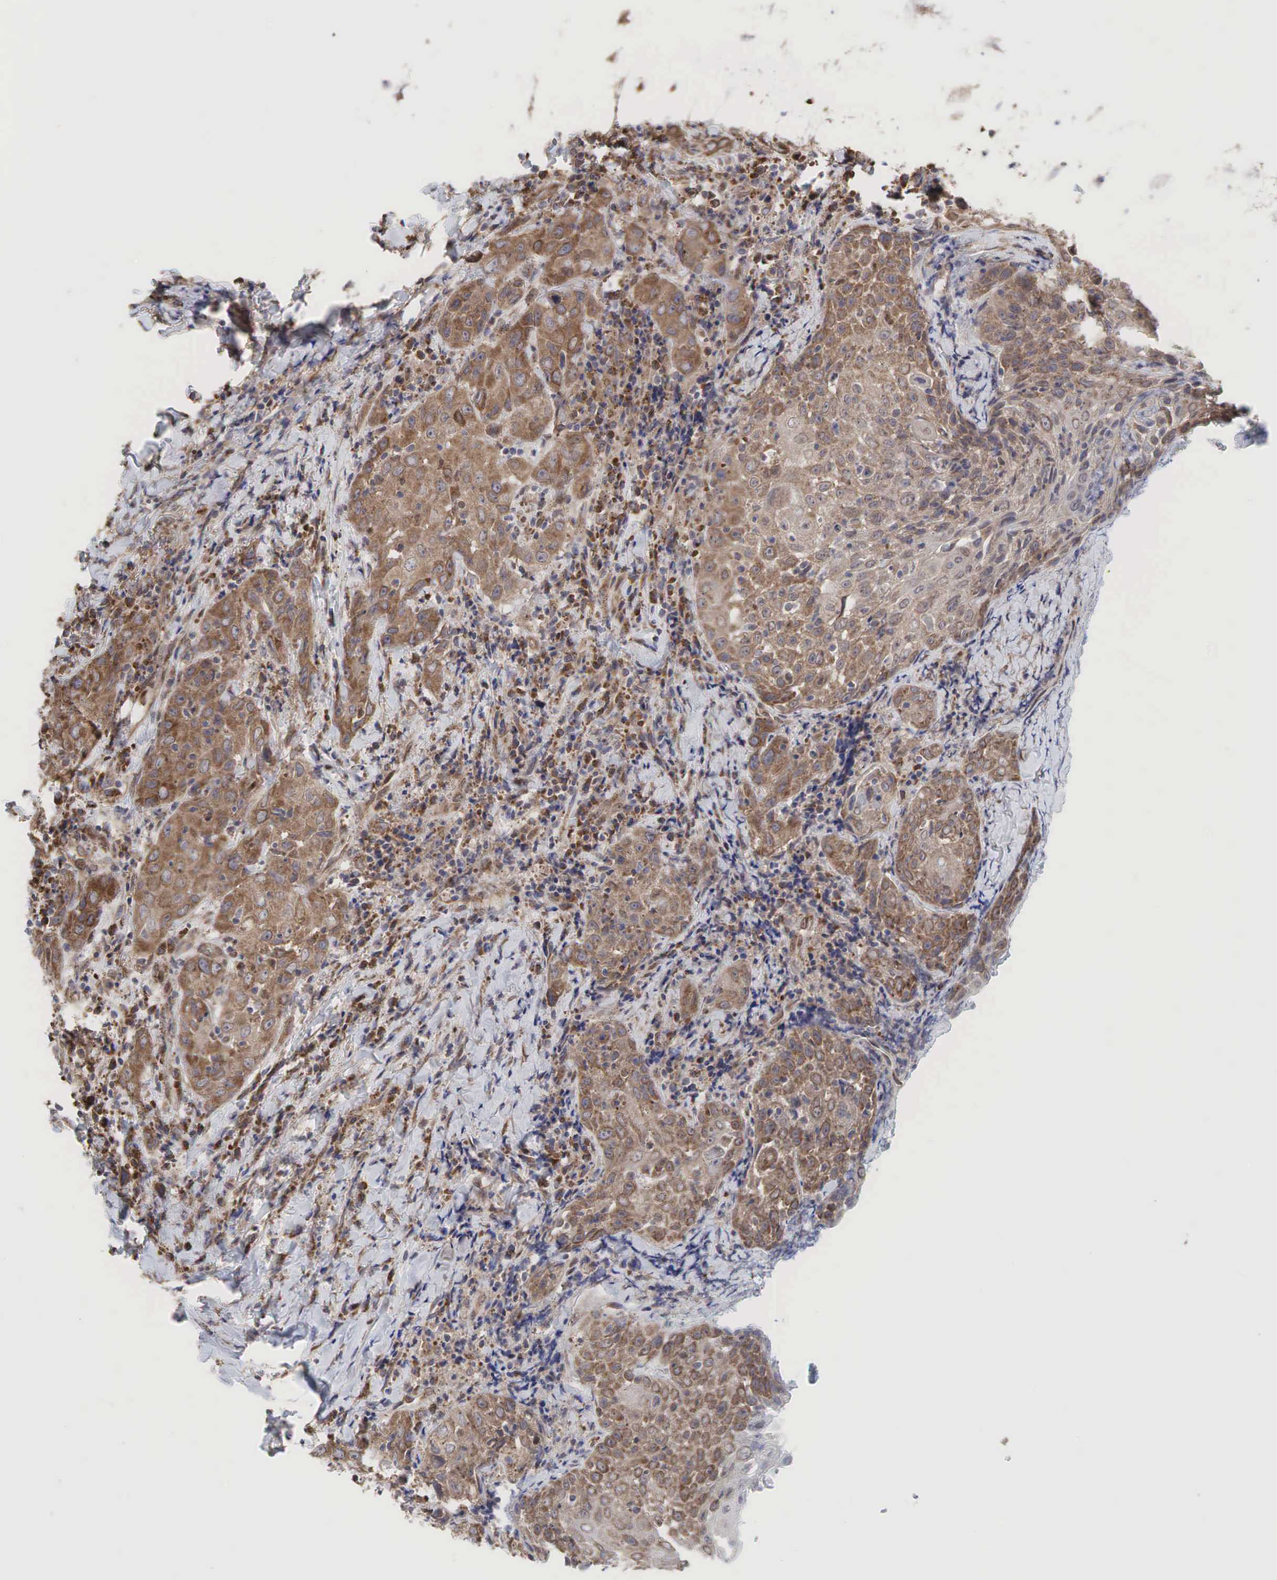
{"staining": {"intensity": "moderate", "quantity": ">75%", "location": "cytoplasmic/membranous"}, "tissue": "head and neck cancer", "cell_type": "Tumor cells", "image_type": "cancer", "snomed": [{"axis": "morphology", "description": "Squamous cell carcinoma, NOS"}, {"axis": "topography", "description": "Oral tissue"}, {"axis": "topography", "description": "Head-Neck"}], "caption": "Head and neck squamous cell carcinoma stained with DAB (3,3'-diaminobenzidine) immunohistochemistry reveals medium levels of moderate cytoplasmic/membranous staining in about >75% of tumor cells. The protein is shown in brown color, while the nuclei are stained blue.", "gene": "PABPC5", "patient": {"sex": "female", "age": 82}}